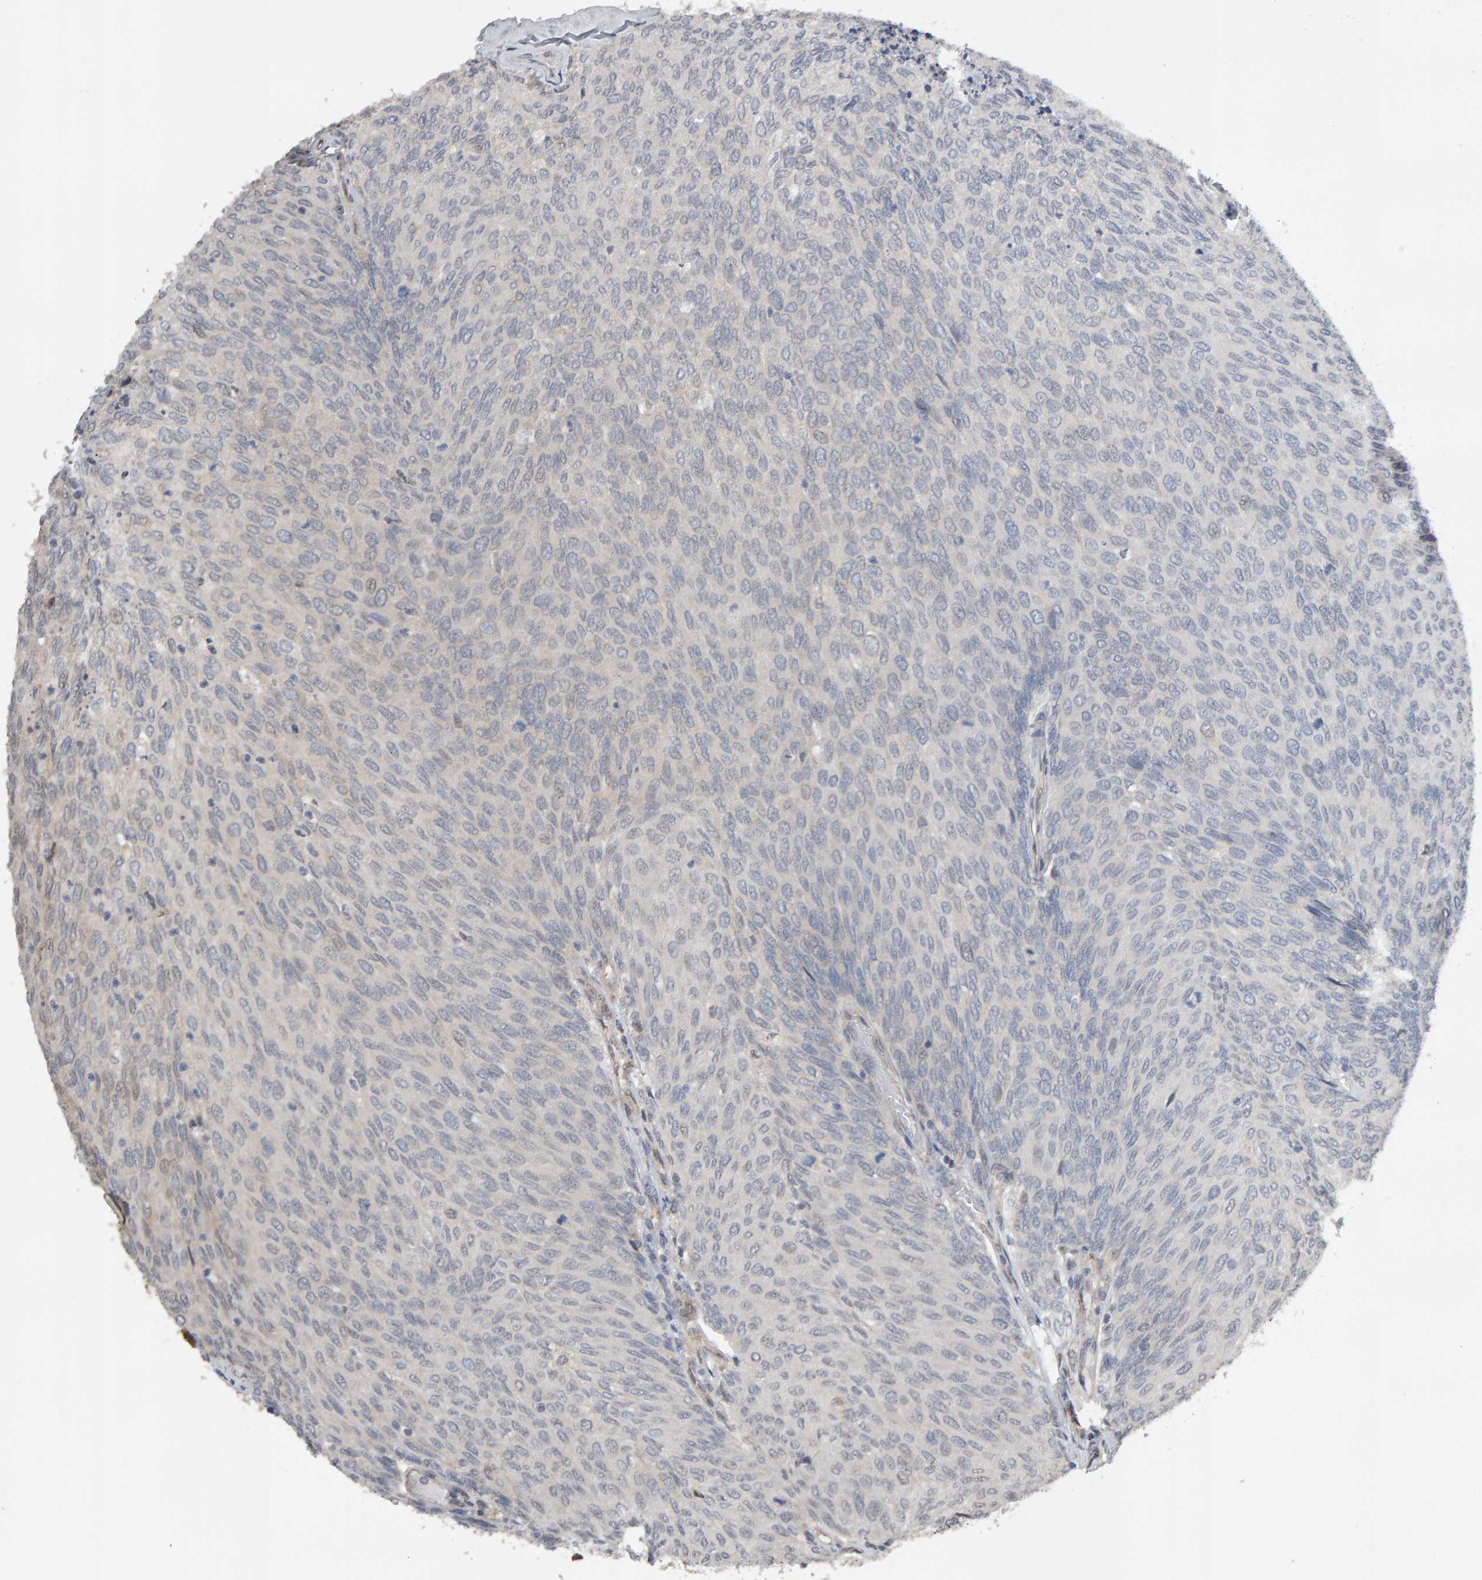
{"staining": {"intensity": "negative", "quantity": "none", "location": "none"}, "tissue": "urothelial cancer", "cell_type": "Tumor cells", "image_type": "cancer", "snomed": [{"axis": "morphology", "description": "Urothelial carcinoma, Low grade"}, {"axis": "topography", "description": "Urinary bladder"}], "caption": "IHC photomicrograph of human urothelial carcinoma (low-grade) stained for a protein (brown), which shows no positivity in tumor cells.", "gene": "COASY", "patient": {"sex": "female", "age": 79}}